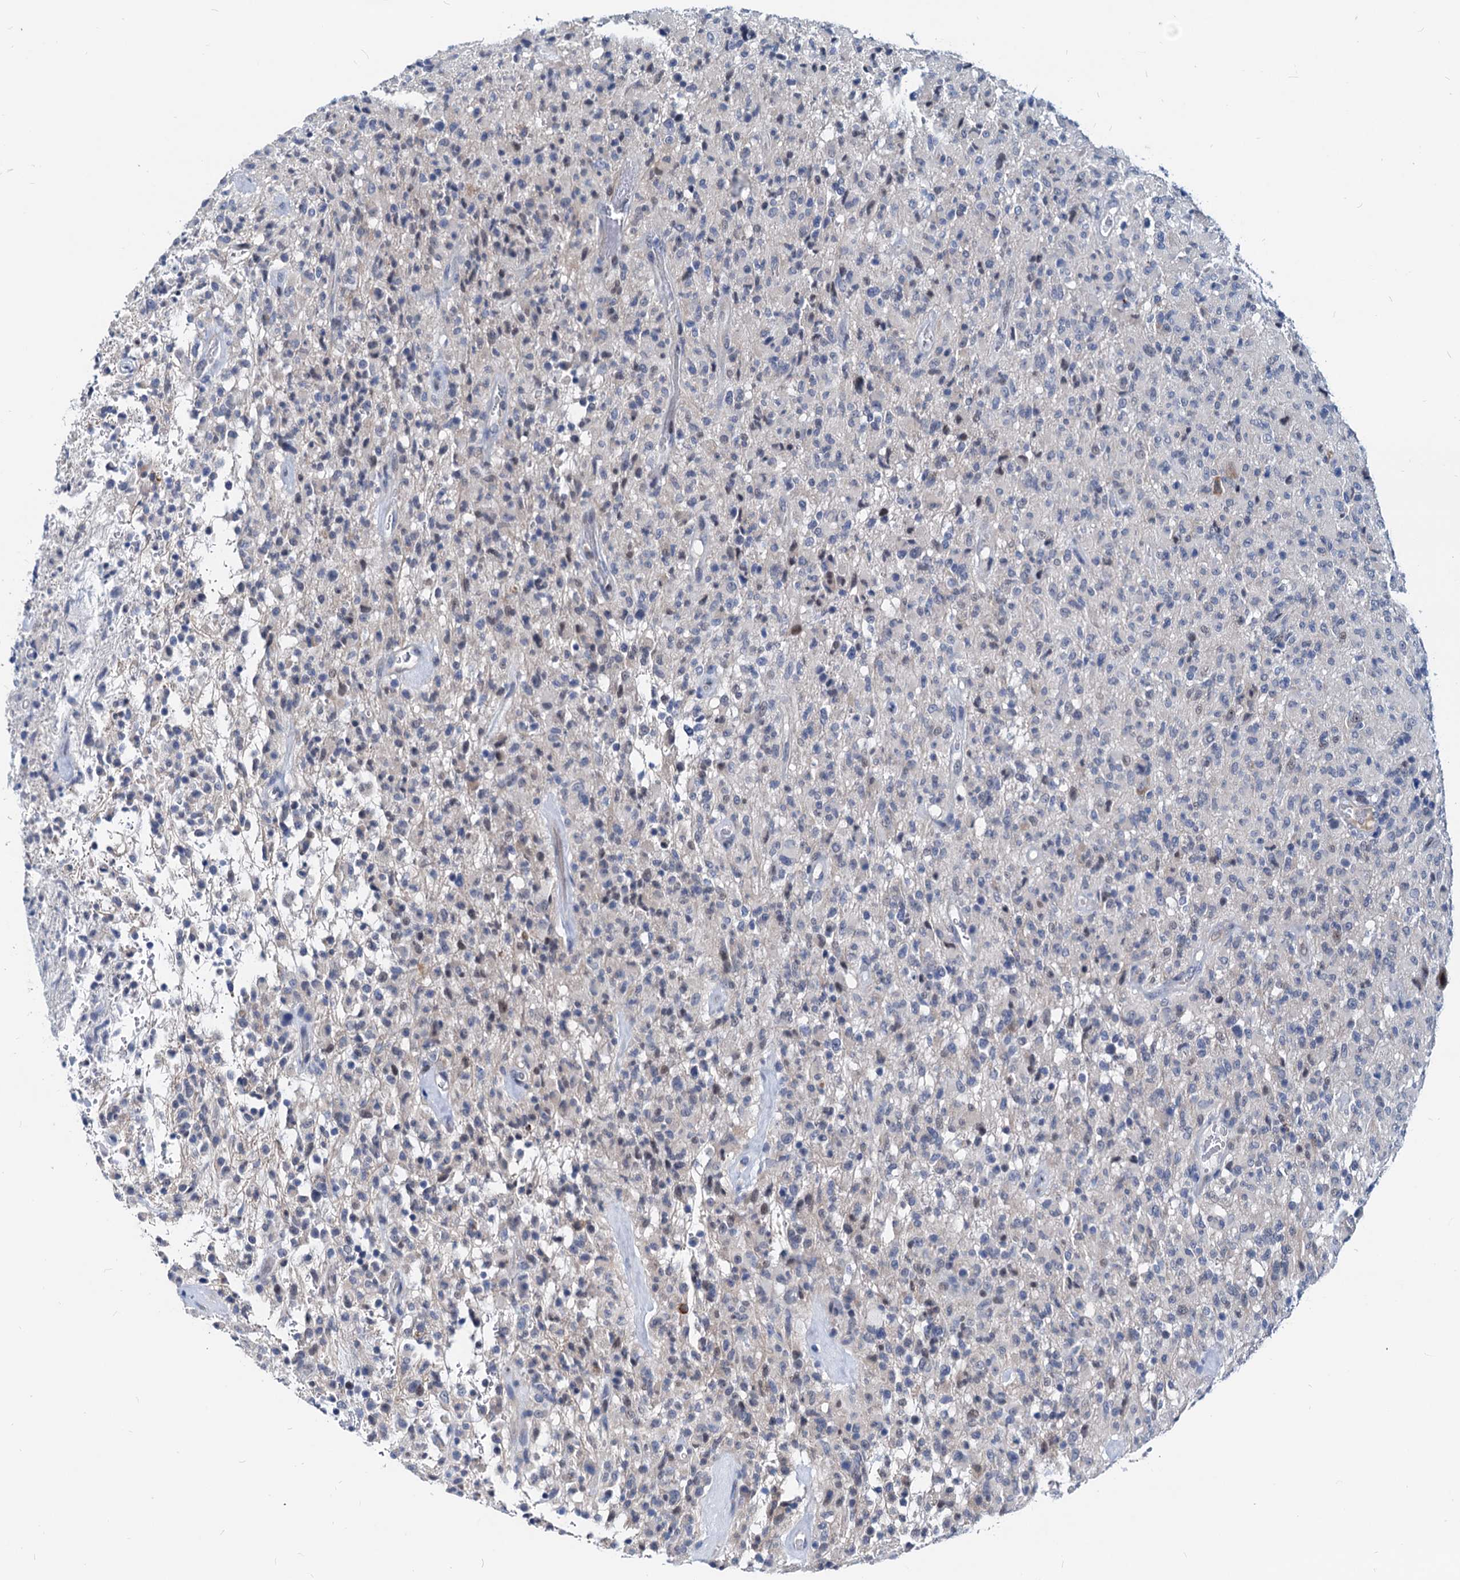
{"staining": {"intensity": "negative", "quantity": "none", "location": "none"}, "tissue": "glioma", "cell_type": "Tumor cells", "image_type": "cancer", "snomed": [{"axis": "morphology", "description": "Glioma, malignant, High grade"}, {"axis": "topography", "description": "Brain"}], "caption": "IHC of human malignant glioma (high-grade) exhibits no positivity in tumor cells. The staining was performed using DAB to visualize the protein expression in brown, while the nuclei were stained in blue with hematoxylin (Magnification: 20x).", "gene": "HSF2", "patient": {"sex": "female", "age": 57}}